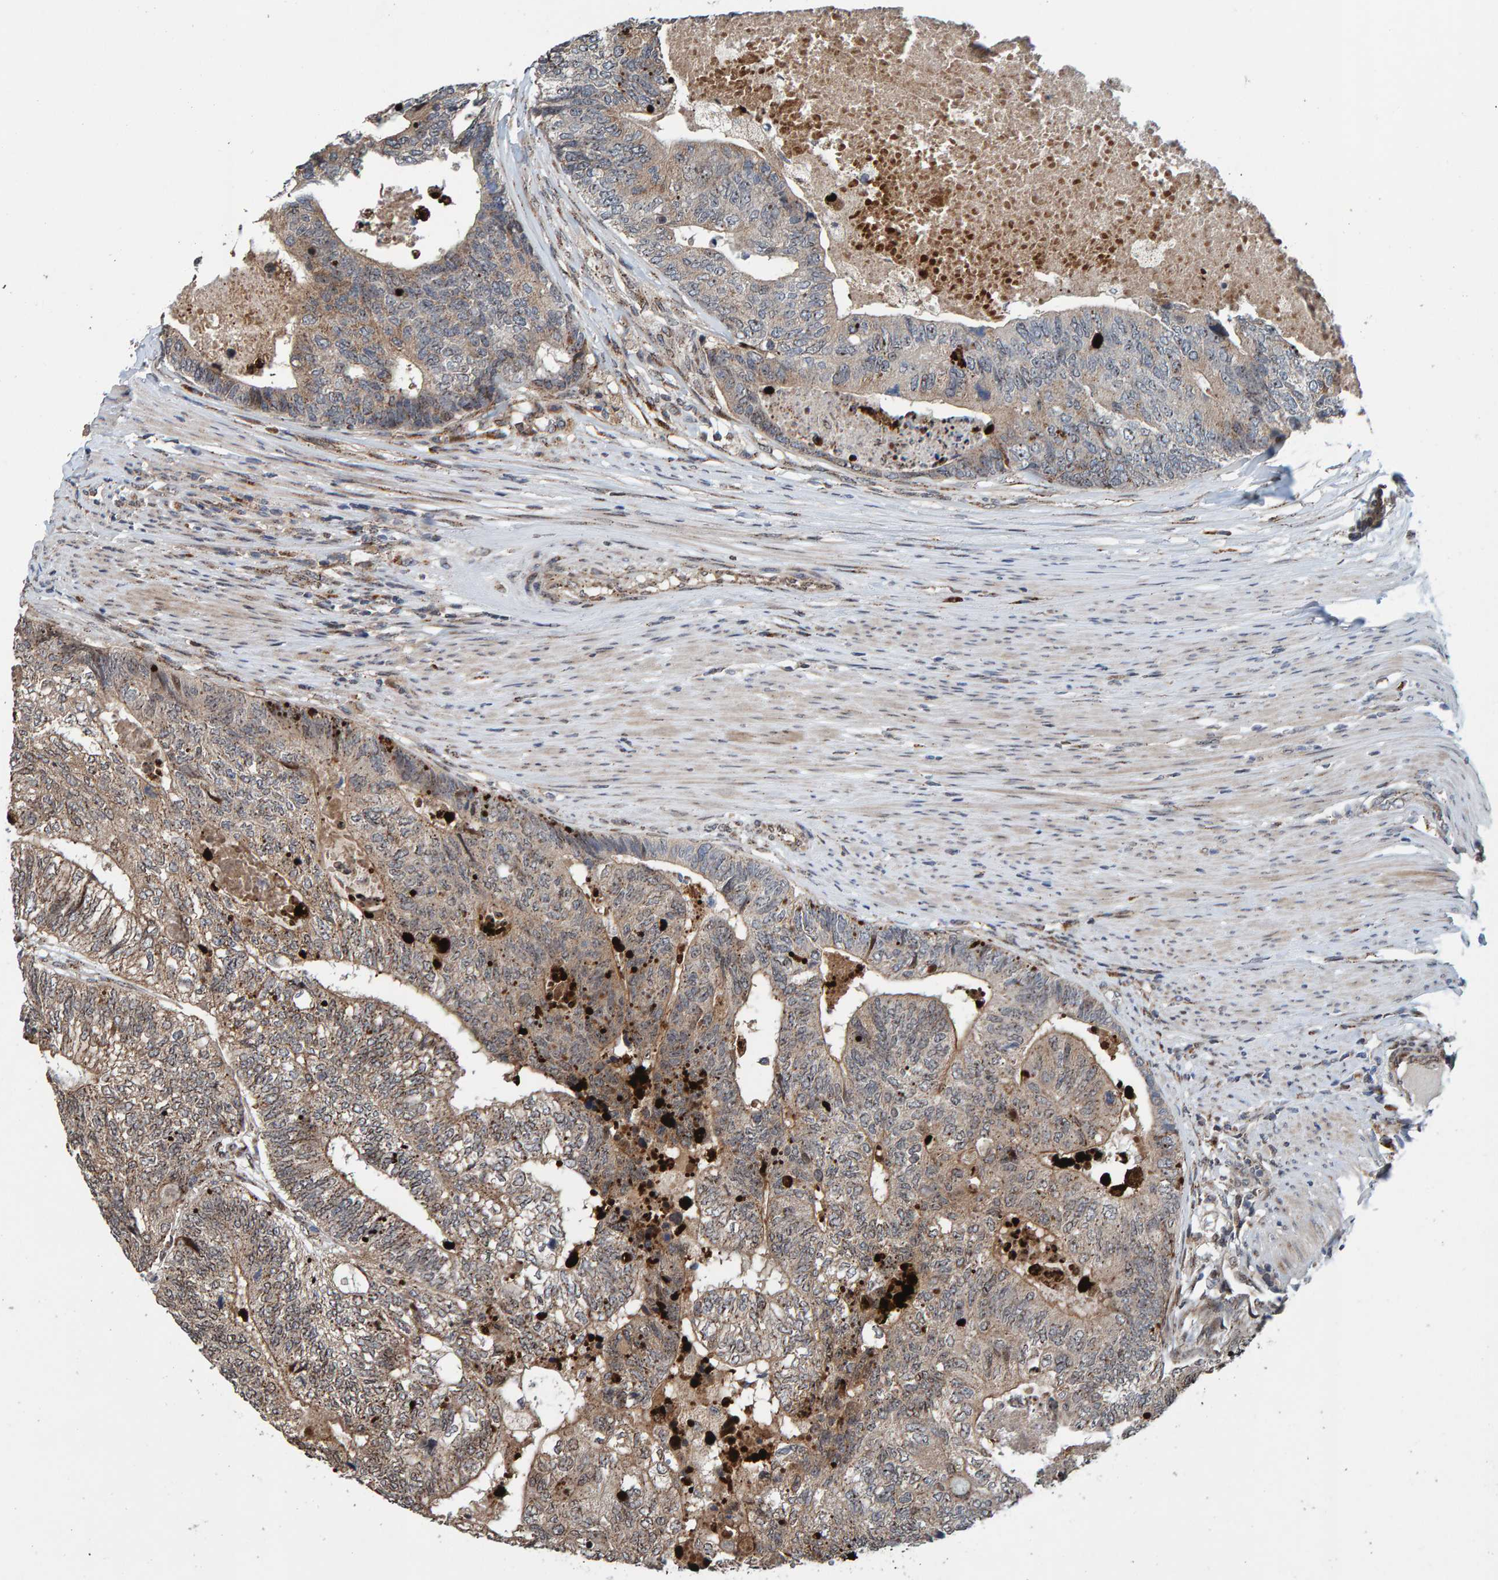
{"staining": {"intensity": "moderate", "quantity": "25%-75%", "location": "cytoplasmic/membranous,nuclear"}, "tissue": "colorectal cancer", "cell_type": "Tumor cells", "image_type": "cancer", "snomed": [{"axis": "morphology", "description": "Adenocarcinoma, NOS"}, {"axis": "topography", "description": "Colon"}], "caption": "Moderate cytoplasmic/membranous and nuclear expression is identified in about 25%-75% of tumor cells in colorectal cancer (adenocarcinoma).", "gene": "CCDC25", "patient": {"sex": "female", "age": 67}}